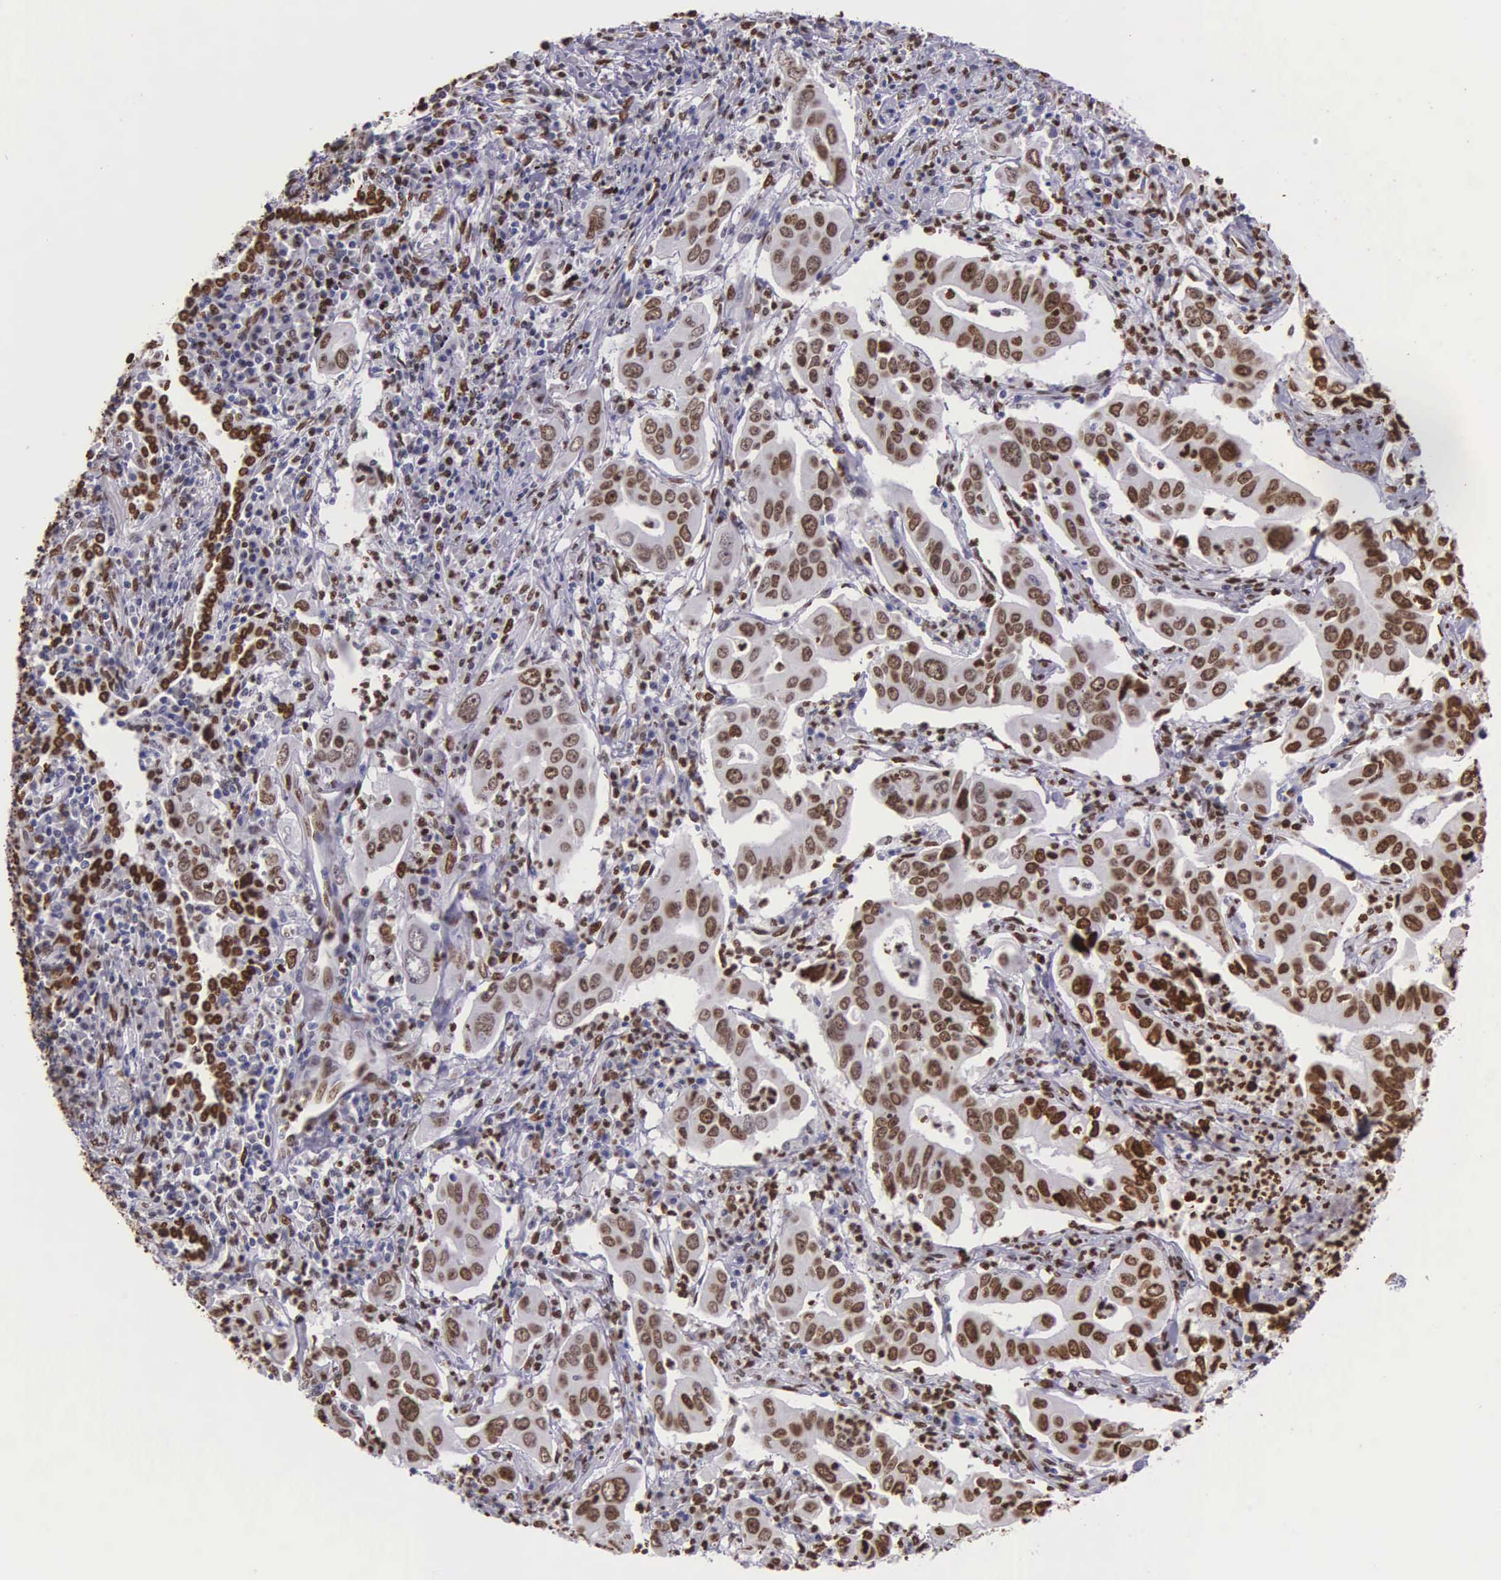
{"staining": {"intensity": "moderate", "quantity": ">75%", "location": "nuclear"}, "tissue": "lung cancer", "cell_type": "Tumor cells", "image_type": "cancer", "snomed": [{"axis": "morphology", "description": "Adenocarcinoma, NOS"}, {"axis": "topography", "description": "Lung"}], "caption": "A high-resolution image shows IHC staining of lung cancer (adenocarcinoma), which displays moderate nuclear expression in about >75% of tumor cells.", "gene": "H1-0", "patient": {"sex": "male", "age": 48}}